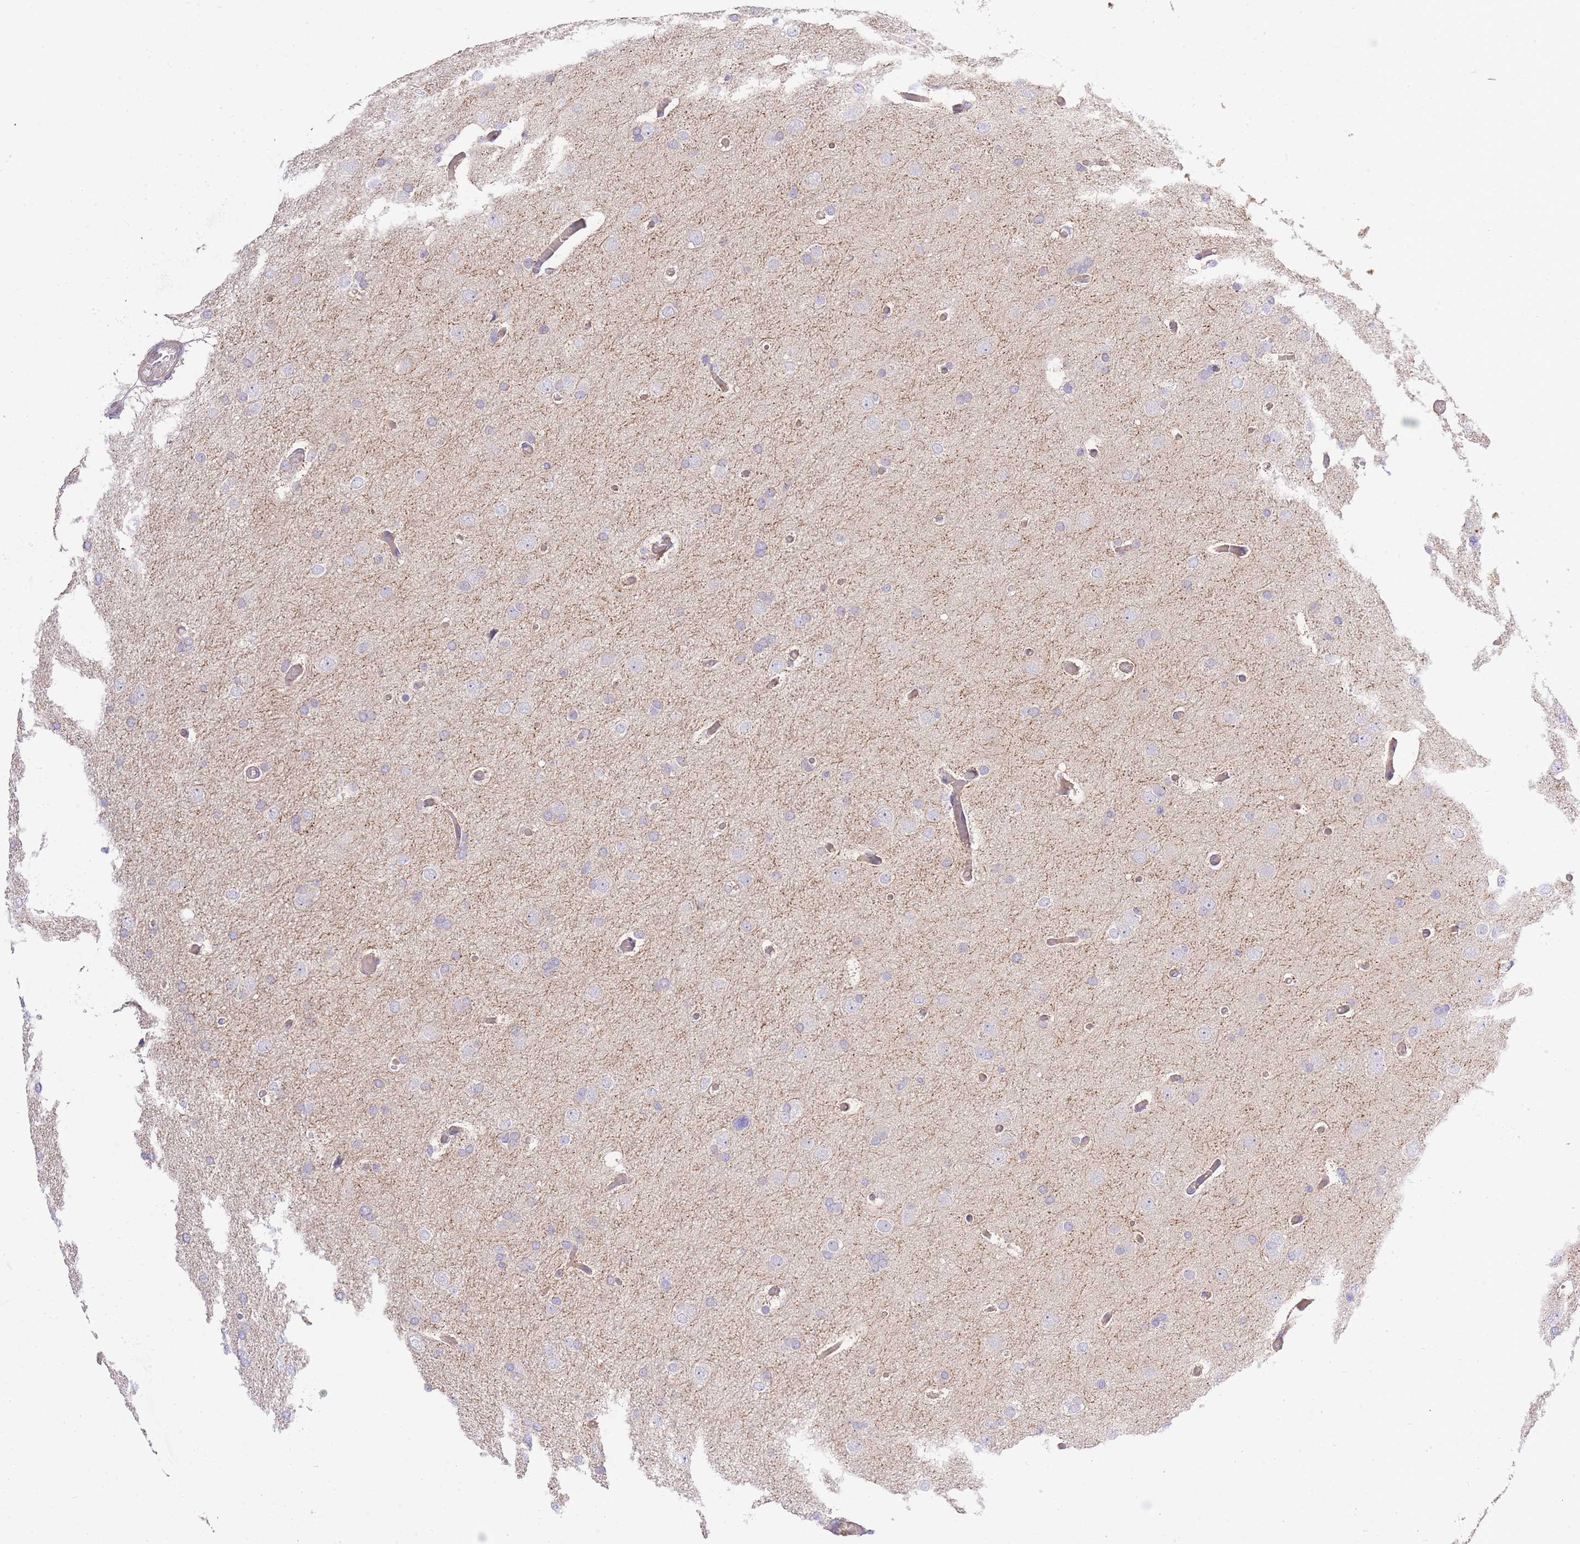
{"staining": {"intensity": "weak", "quantity": "<25%", "location": "cytoplasmic/membranous"}, "tissue": "glioma", "cell_type": "Tumor cells", "image_type": "cancer", "snomed": [{"axis": "morphology", "description": "Glioma, malignant, High grade"}, {"axis": "topography", "description": "Cerebral cortex"}], "caption": "The micrograph shows no staining of tumor cells in glioma.", "gene": "INSYN2B", "patient": {"sex": "female", "age": 36}}